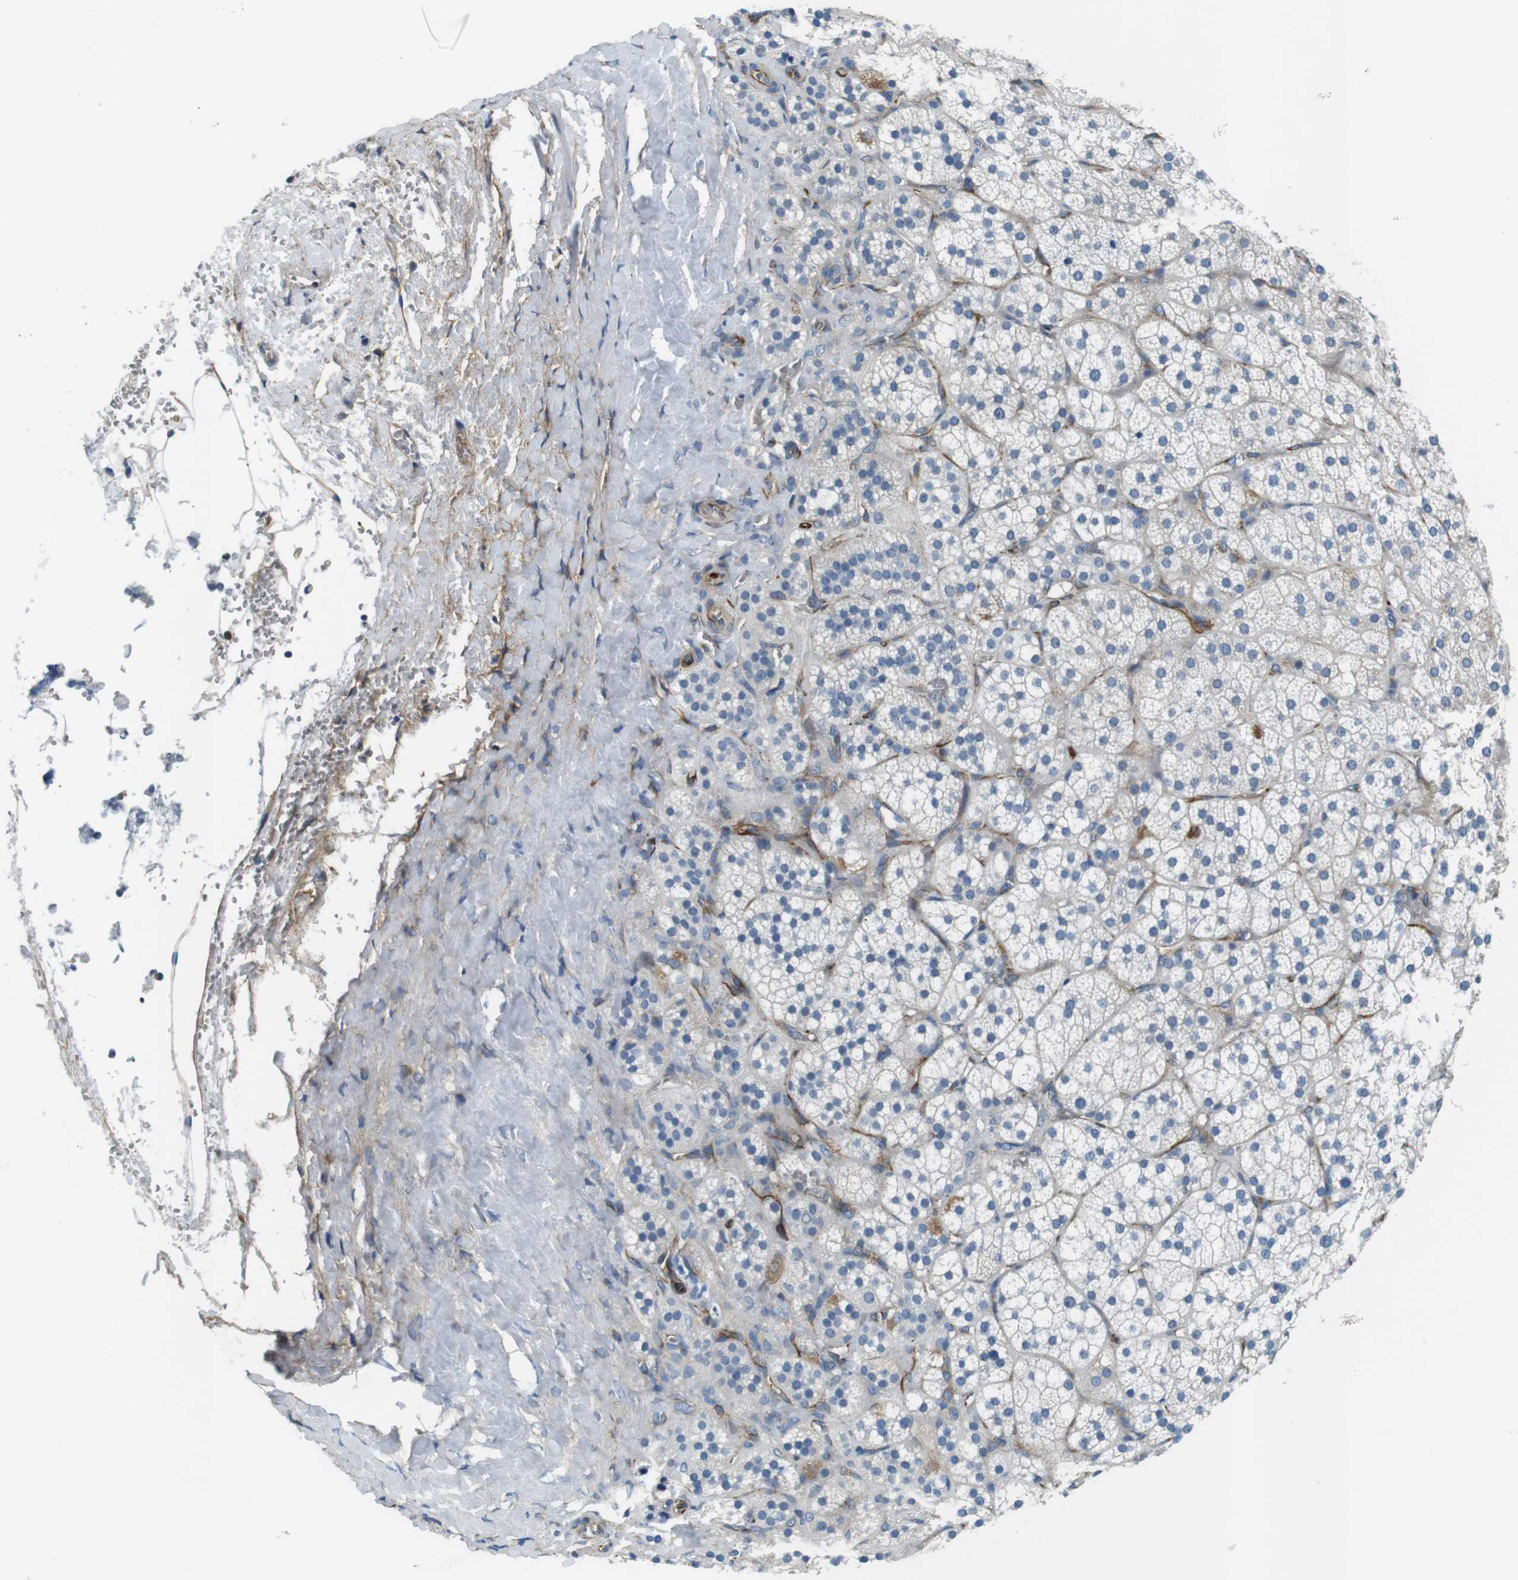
{"staining": {"intensity": "moderate", "quantity": "<25%", "location": "cytoplasmic/membranous"}, "tissue": "adrenal gland", "cell_type": "Glandular cells", "image_type": "normal", "snomed": [{"axis": "morphology", "description": "Normal tissue, NOS"}, {"axis": "topography", "description": "Adrenal gland"}], "caption": "Glandular cells show moderate cytoplasmic/membranous staining in about <25% of cells in normal adrenal gland.", "gene": "EMP2", "patient": {"sex": "female", "age": 71}}